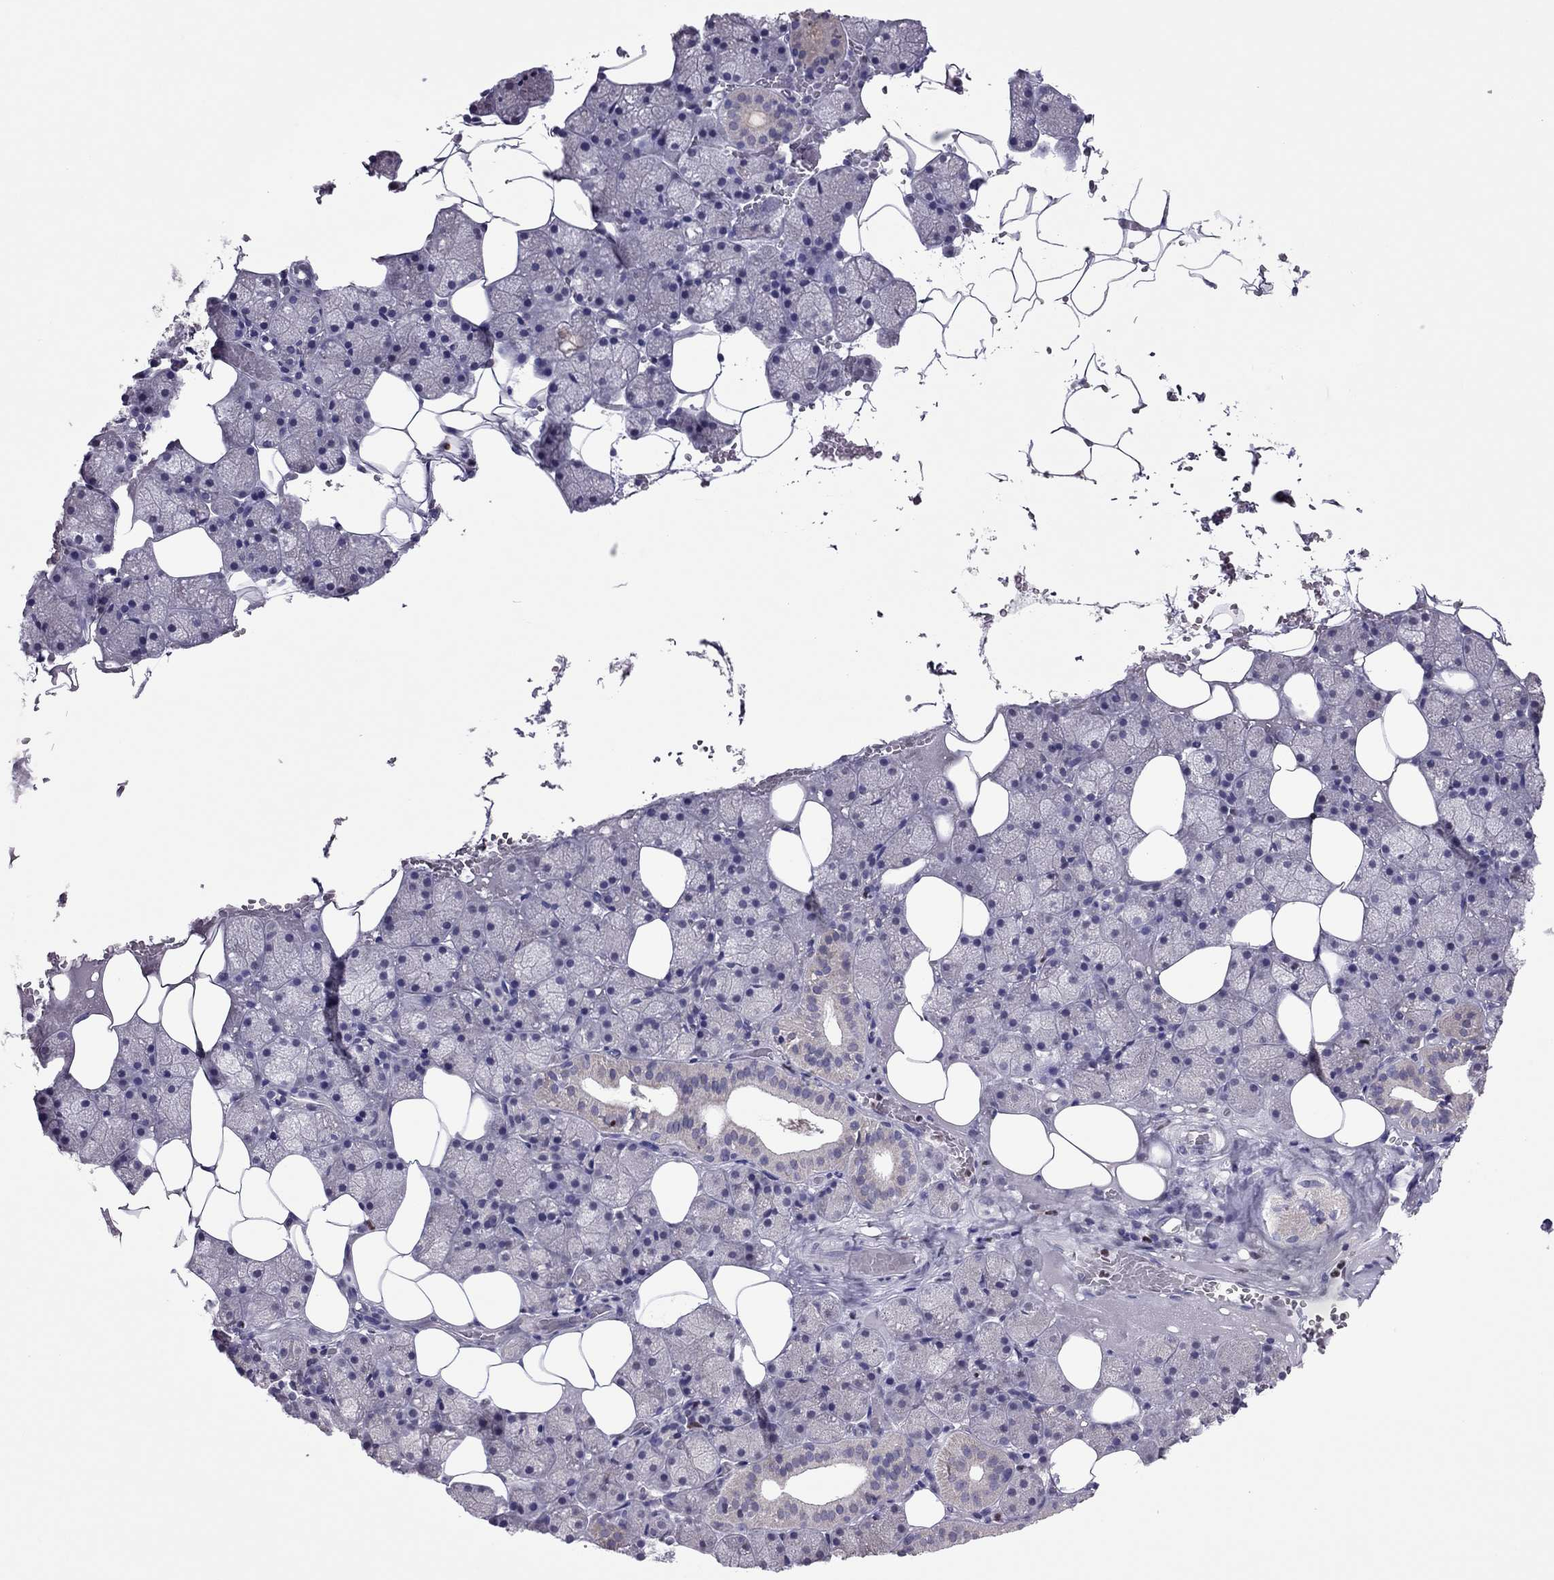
{"staining": {"intensity": "weak", "quantity": "<25%", "location": "cytoplasmic/membranous"}, "tissue": "salivary gland", "cell_type": "Glandular cells", "image_type": "normal", "snomed": [{"axis": "morphology", "description": "Normal tissue, NOS"}, {"axis": "topography", "description": "Salivary gland"}], "caption": "This histopathology image is of normal salivary gland stained with immunohistochemistry to label a protein in brown with the nuclei are counter-stained blue. There is no staining in glandular cells.", "gene": "SPINT3", "patient": {"sex": "male", "age": 38}}